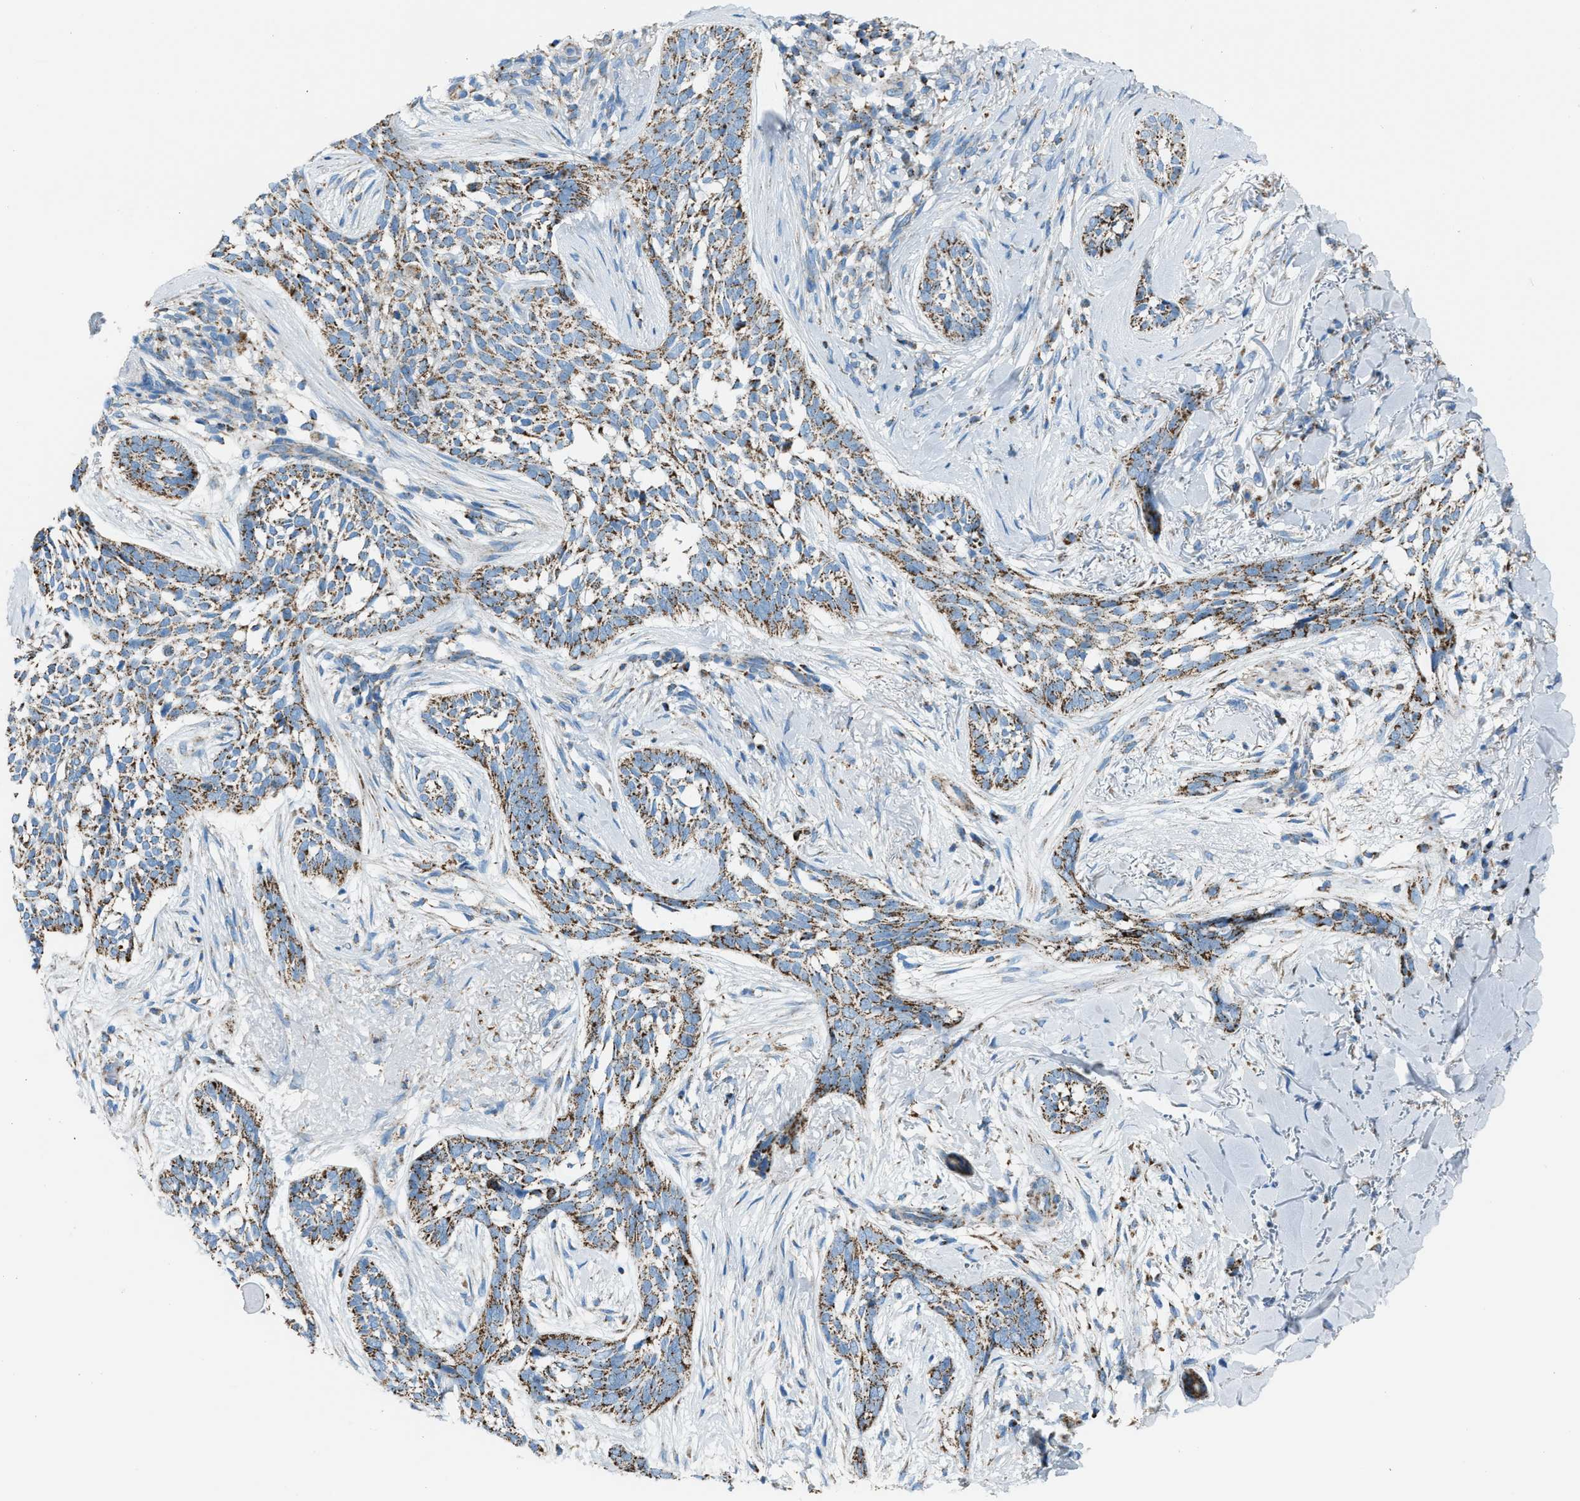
{"staining": {"intensity": "moderate", "quantity": ">75%", "location": "cytoplasmic/membranous"}, "tissue": "skin cancer", "cell_type": "Tumor cells", "image_type": "cancer", "snomed": [{"axis": "morphology", "description": "Basal cell carcinoma"}, {"axis": "topography", "description": "Skin"}], "caption": "High-magnification brightfield microscopy of skin cancer (basal cell carcinoma) stained with DAB (brown) and counterstained with hematoxylin (blue). tumor cells exhibit moderate cytoplasmic/membranous expression is identified in approximately>75% of cells. The protein is stained brown, and the nuclei are stained in blue (DAB (3,3'-diaminobenzidine) IHC with brightfield microscopy, high magnification).", "gene": "MDH2", "patient": {"sex": "female", "age": 88}}